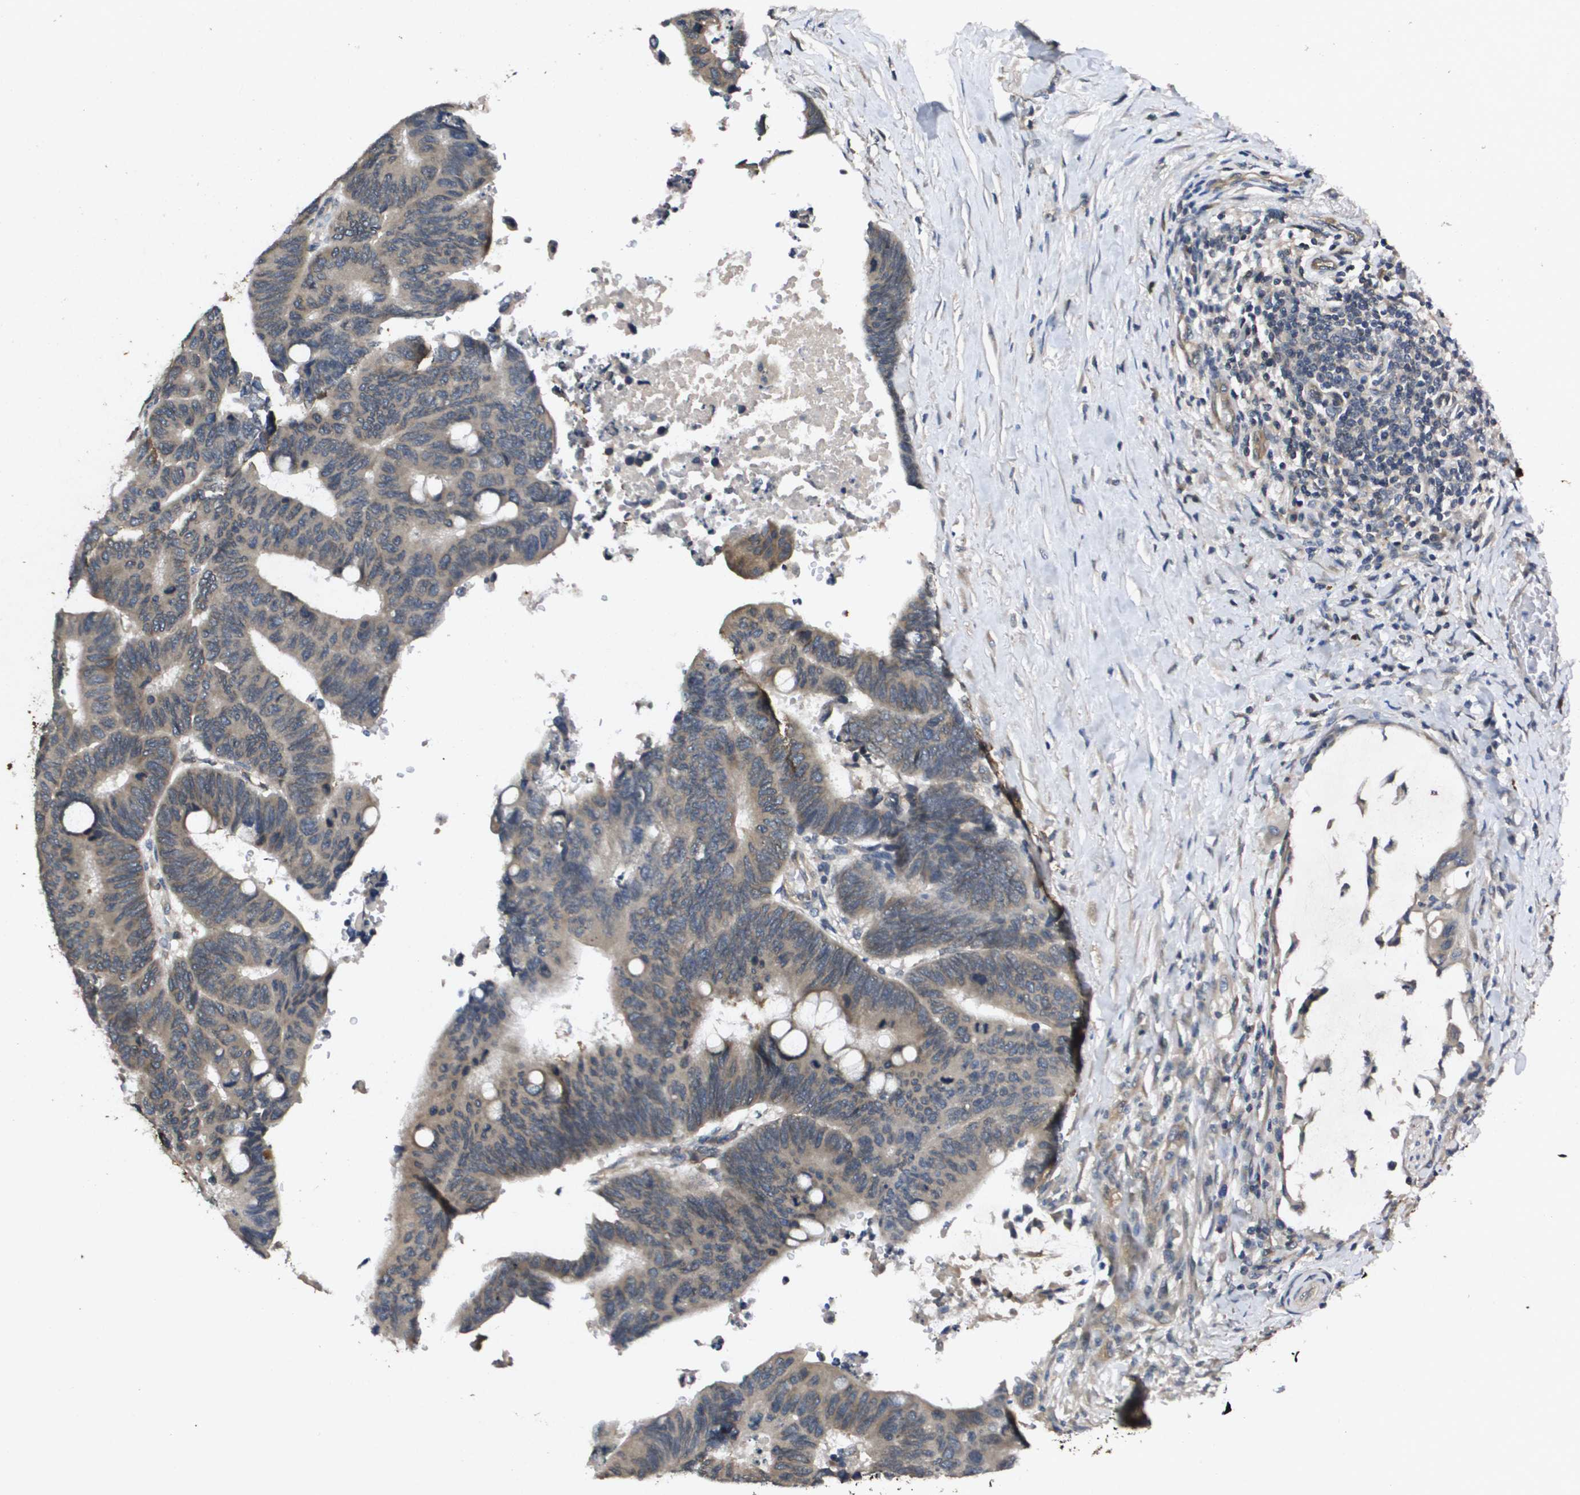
{"staining": {"intensity": "weak", "quantity": ">75%", "location": "cytoplasmic/membranous"}, "tissue": "colorectal cancer", "cell_type": "Tumor cells", "image_type": "cancer", "snomed": [{"axis": "morphology", "description": "Normal tissue, NOS"}, {"axis": "morphology", "description": "Adenocarcinoma, NOS"}, {"axis": "topography", "description": "Rectum"}, {"axis": "topography", "description": "Peripheral nerve tissue"}], "caption": "Immunohistochemistry (IHC) (DAB (3,3'-diaminobenzidine)) staining of human colorectal cancer displays weak cytoplasmic/membranous protein expression in approximately >75% of tumor cells. (IHC, brightfield microscopy, high magnification).", "gene": "PGAP3", "patient": {"sex": "male", "age": 92}}